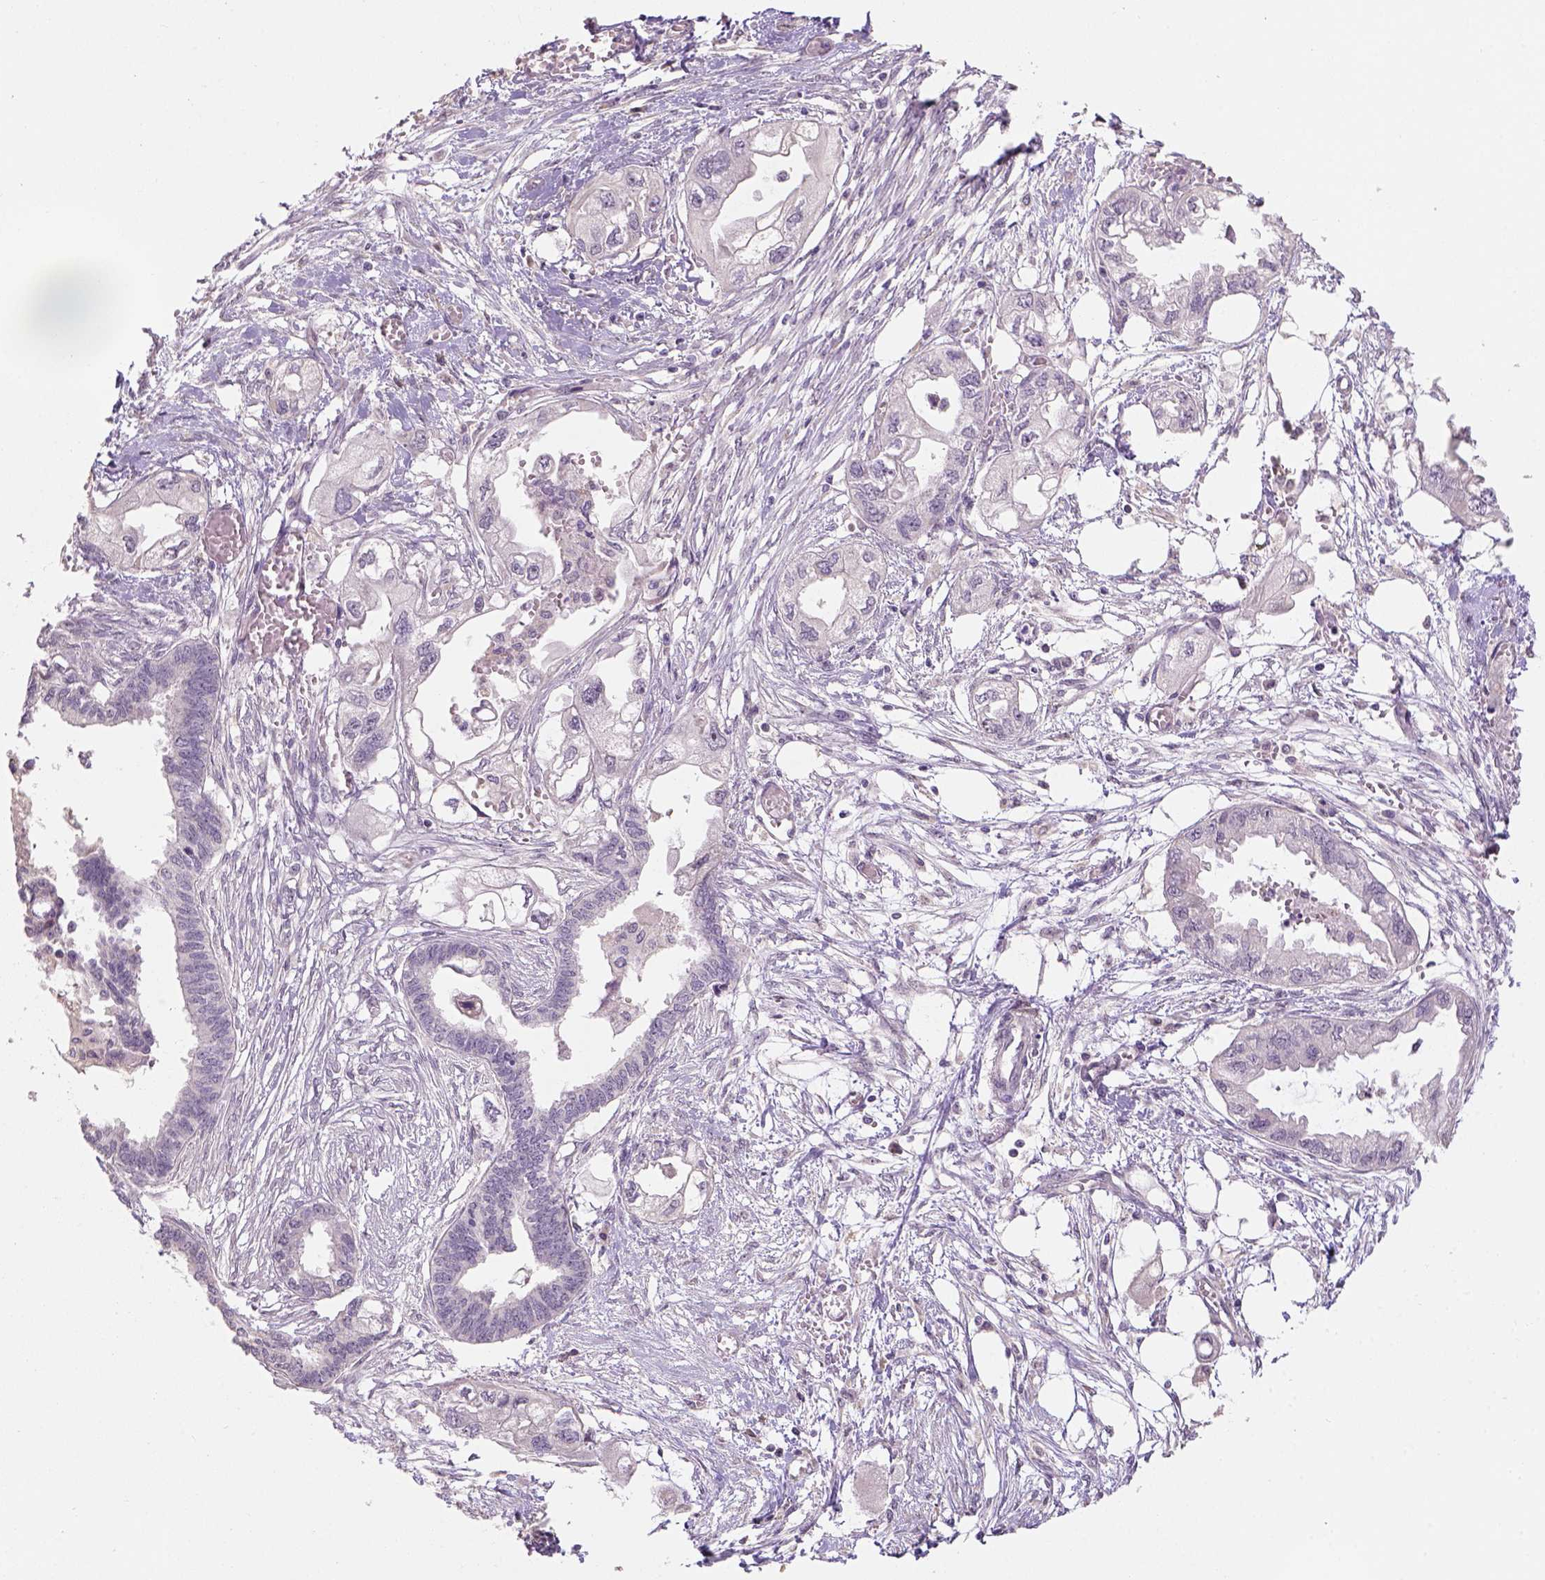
{"staining": {"intensity": "negative", "quantity": "none", "location": "none"}, "tissue": "endometrial cancer", "cell_type": "Tumor cells", "image_type": "cancer", "snomed": [{"axis": "morphology", "description": "Adenocarcinoma, NOS"}, {"axis": "morphology", "description": "Adenocarcinoma, metastatic, NOS"}, {"axis": "topography", "description": "Adipose tissue"}, {"axis": "topography", "description": "Endometrium"}], "caption": "Immunohistochemical staining of adenocarcinoma (endometrial) exhibits no significant staining in tumor cells.", "gene": "DDX50", "patient": {"sex": "female", "age": 67}}